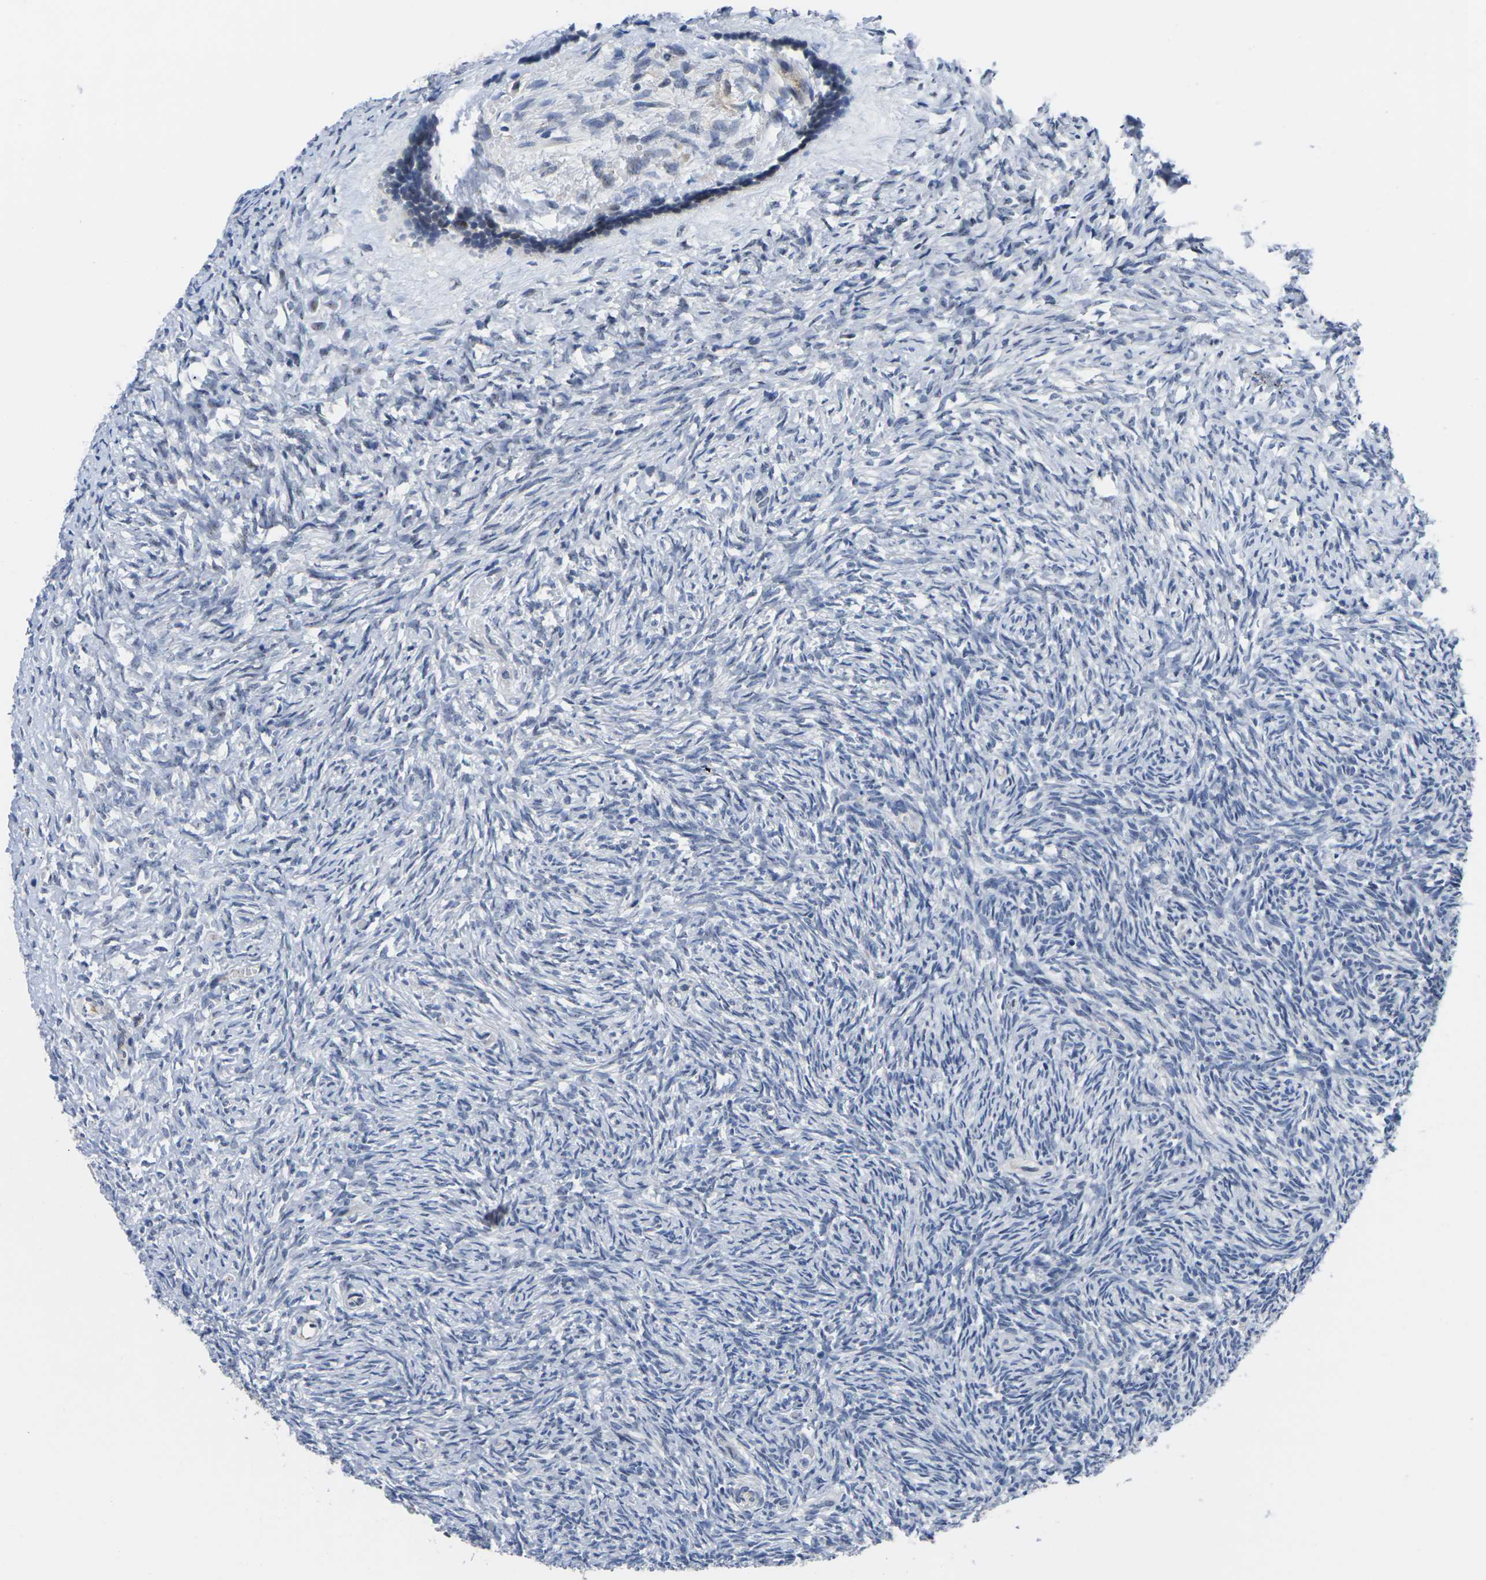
{"staining": {"intensity": "weak", "quantity": "<25%", "location": "cytoplasmic/membranous"}, "tissue": "ovary", "cell_type": "Ovarian stroma cells", "image_type": "normal", "snomed": [{"axis": "morphology", "description": "Normal tissue, NOS"}, {"axis": "topography", "description": "Ovary"}], "caption": "High magnification brightfield microscopy of benign ovary stained with DAB (brown) and counterstained with hematoxylin (blue): ovarian stroma cells show no significant expression. (Stains: DAB immunohistochemistry with hematoxylin counter stain, Microscopy: brightfield microscopy at high magnification).", "gene": "ST6GAL2", "patient": {"sex": "female", "age": 35}}